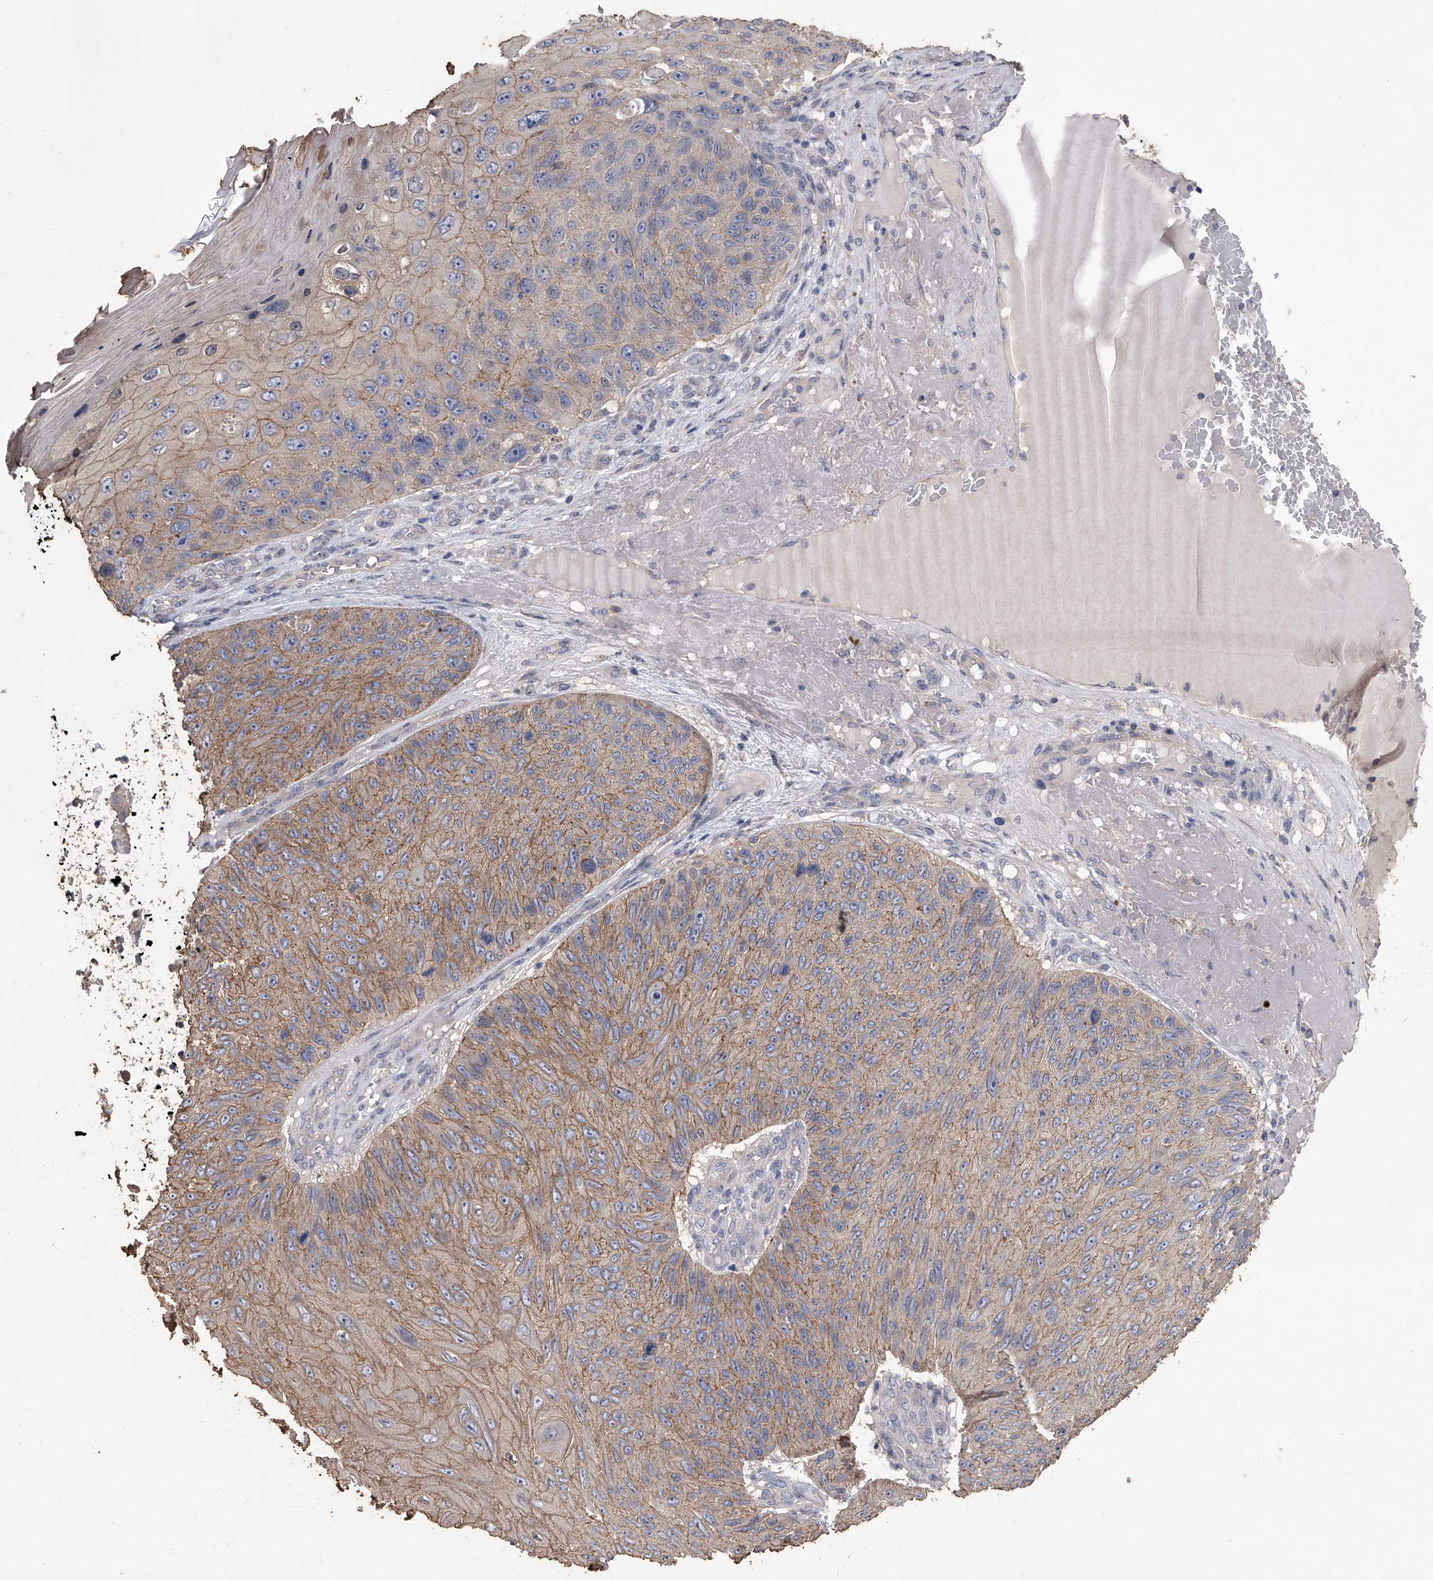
{"staining": {"intensity": "moderate", "quantity": "25%-75%", "location": "cytoplasmic/membranous"}, "tissue": "skin cancer", "cell_type": "Tumor cells", "image_type": "cancer", "snomed": [{"axis": "morphology", "description": "Squamous cell carcinoma, NOS"}, {"axis": "topography", "description": "Skin"}], "caption": "Skin cancer tissue shows moderate cytoplasmic/membranous staining in approximately 25%-75% of tumor cells, visualized by immunohistochemistry.", "gene": "ZNF343", "patient": {"sex": "female", "age": 88}}